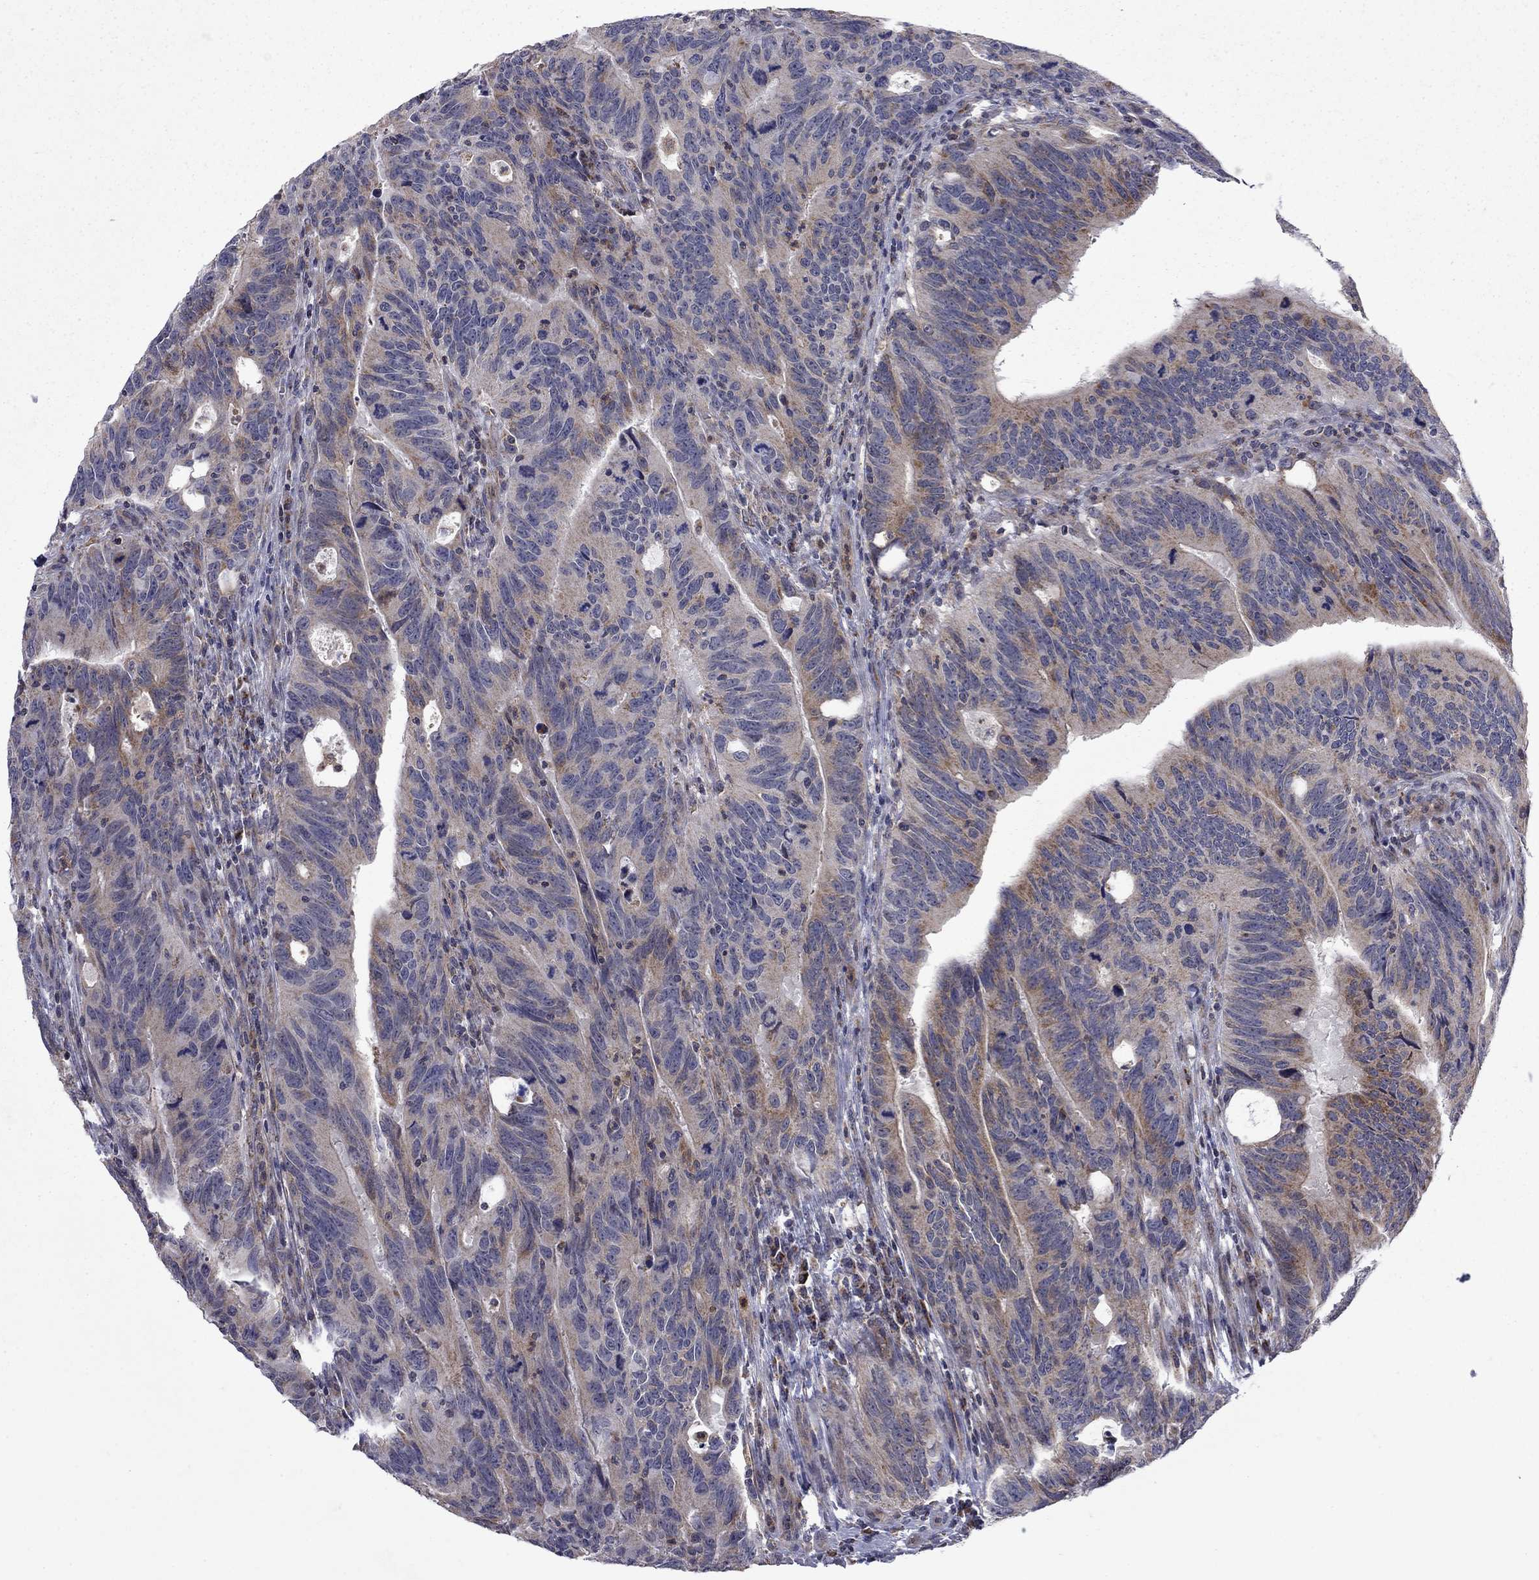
{"staining": {"intensity": "strong", "quantity": "<25%", "location": "cytoplasmic/membranous"}, "tissue": "colorectal cancer", "cell_type": "Tumor cells", "image_type": "cancer", "snomed": [{"axis": "morphology", "description": "Adenocarcinoma, NOS"}, {"axis": "topography", "description": "Colon"}], "caption": "Colorectal cancer (adenocarcinoma) tissue exhibits strong cytoplasmic/membranous positivity in about <25% of tumor cells", "gene": "DOP1B", "patient": {"sex": "female", "age": 77}}